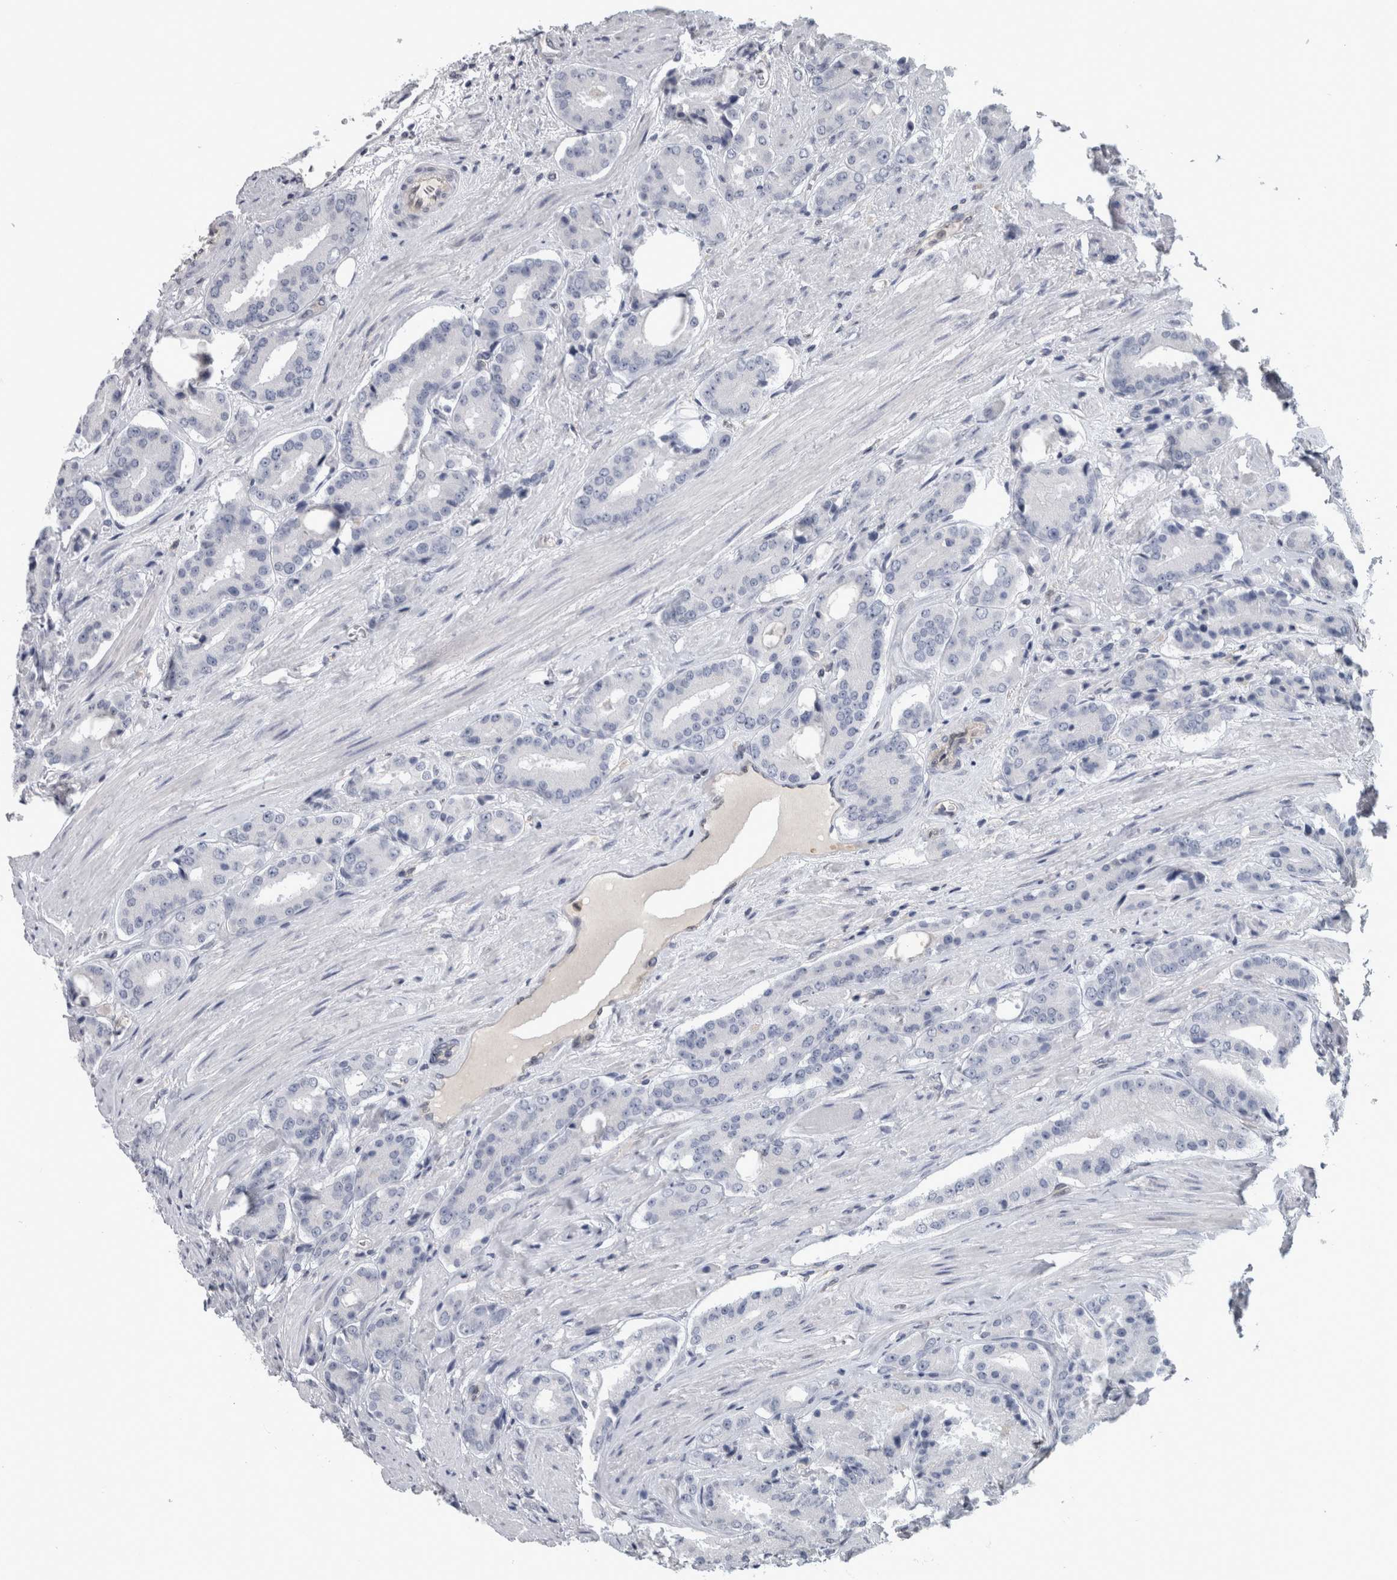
{"staining": {"intensity": "negative", "quantity": "none", "location": "none"}, "tissue": "prostate cancer", "cell_type": "Tumor cells", "image_type": "cancer", "snomed": [{"axis": "morphology", "description": "Adenocarcinoma, High grade"}, {"axis": "topography", "description": "Prostate"}], "caption": "Prostate cancer stained for a protein using immunohistochemistry (IHC) exhibits no positivity tumor cells.", "gene": "NAPRT", "patient": {"sex": "male", "age": 71}}